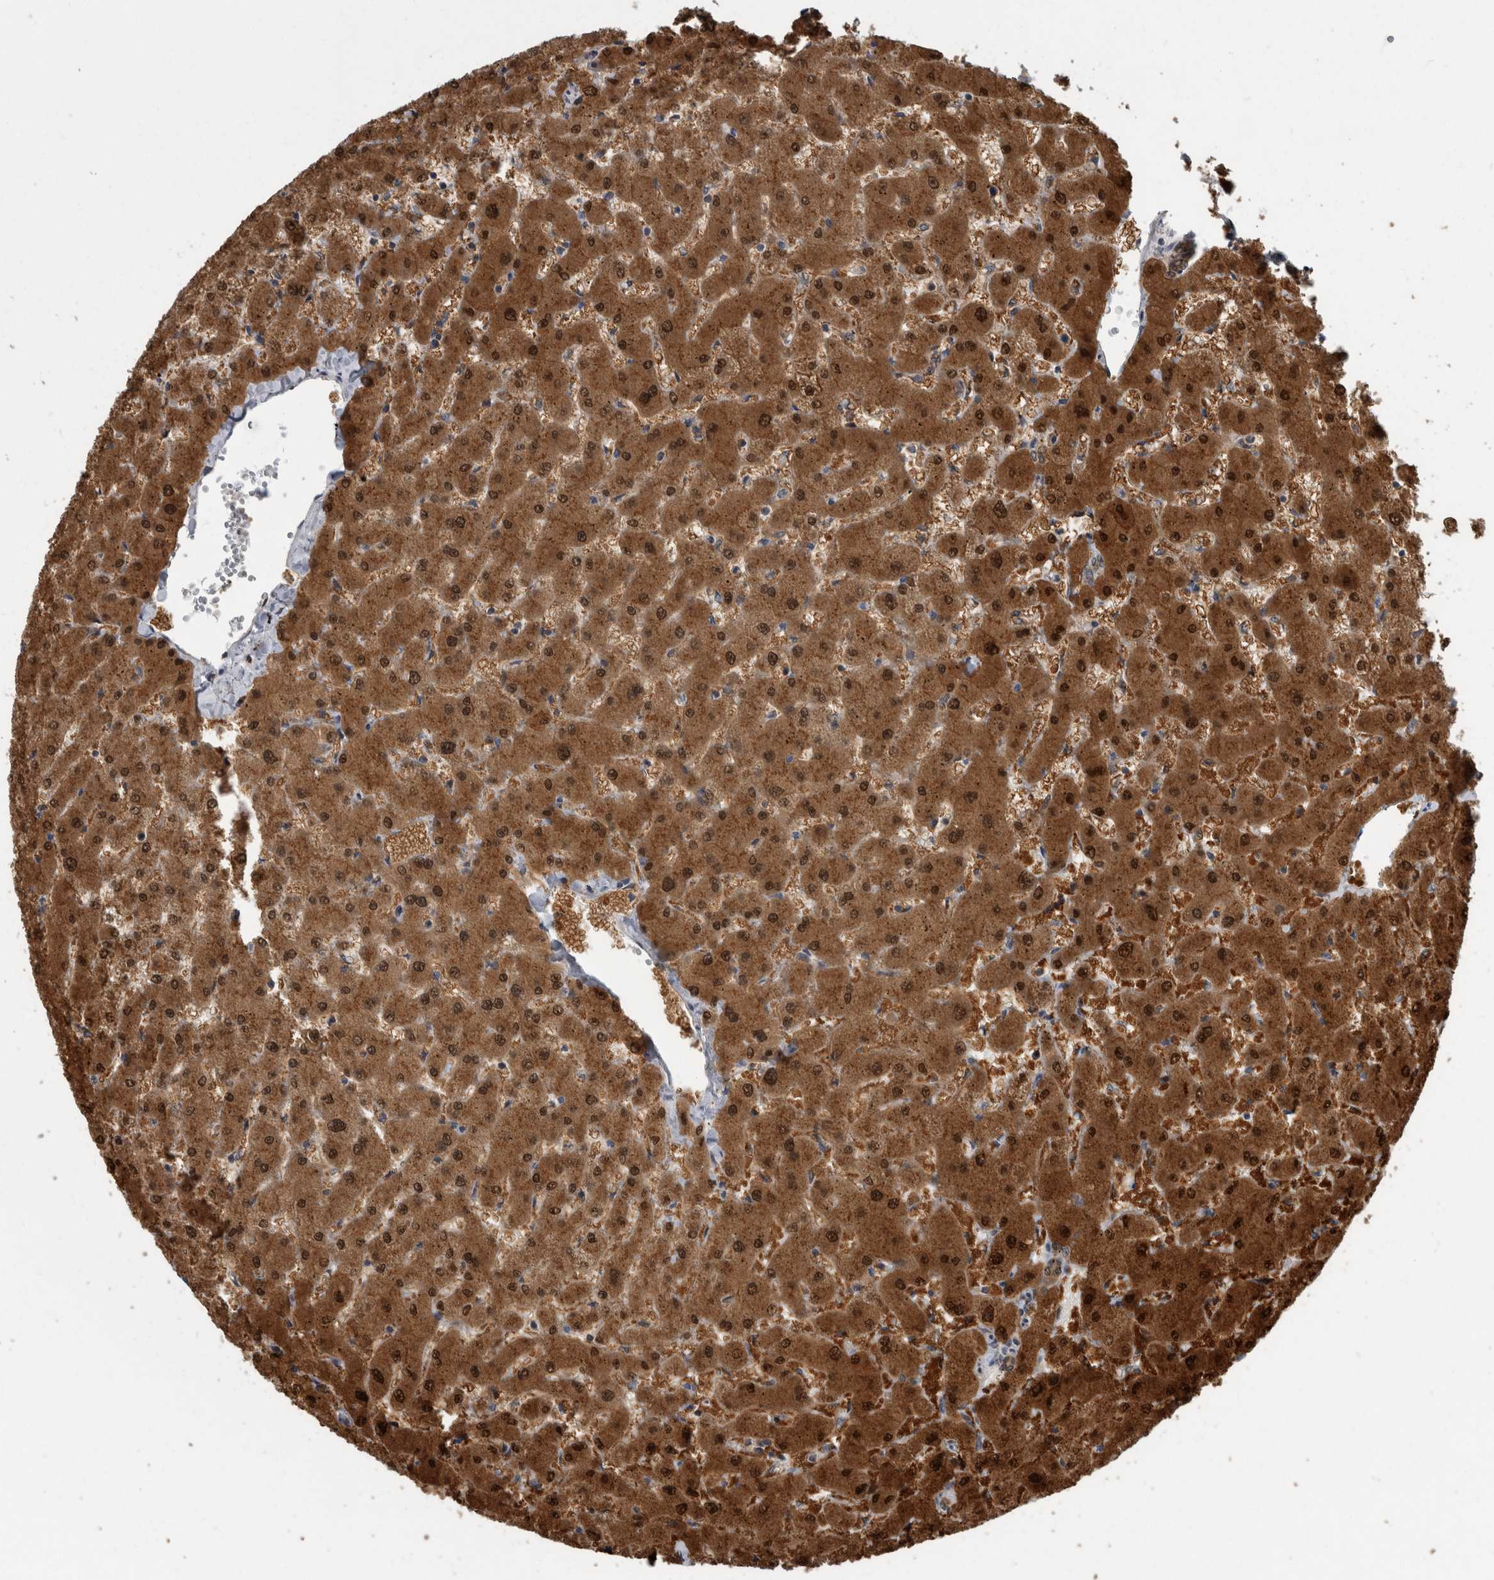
{"staining": {"intensity": "moderate", "quantity": ">75%", "location": "cytoplasmic/membranous"}, "tissue": "liver", "cell_type": "Cholangiocytes", "image_type": "normal", "snomed": [{"axis": "morphology", "description": "Normal tissue, NOS"}, {"axis": "topography", "description": "Liver"}], "caption": "High-magnification brightfield microscopy of benign liver stained with DAB (3,3'-diaminobenzidine) (brown) and counterstained with hematoxylin (blue). cholangiocytes exhibit moderate cytoplasmic/membranous expression is appreciated in about>75% of cells.", "gene": "LMAN2L", "patient": {"sex": "female", "age": 63}}